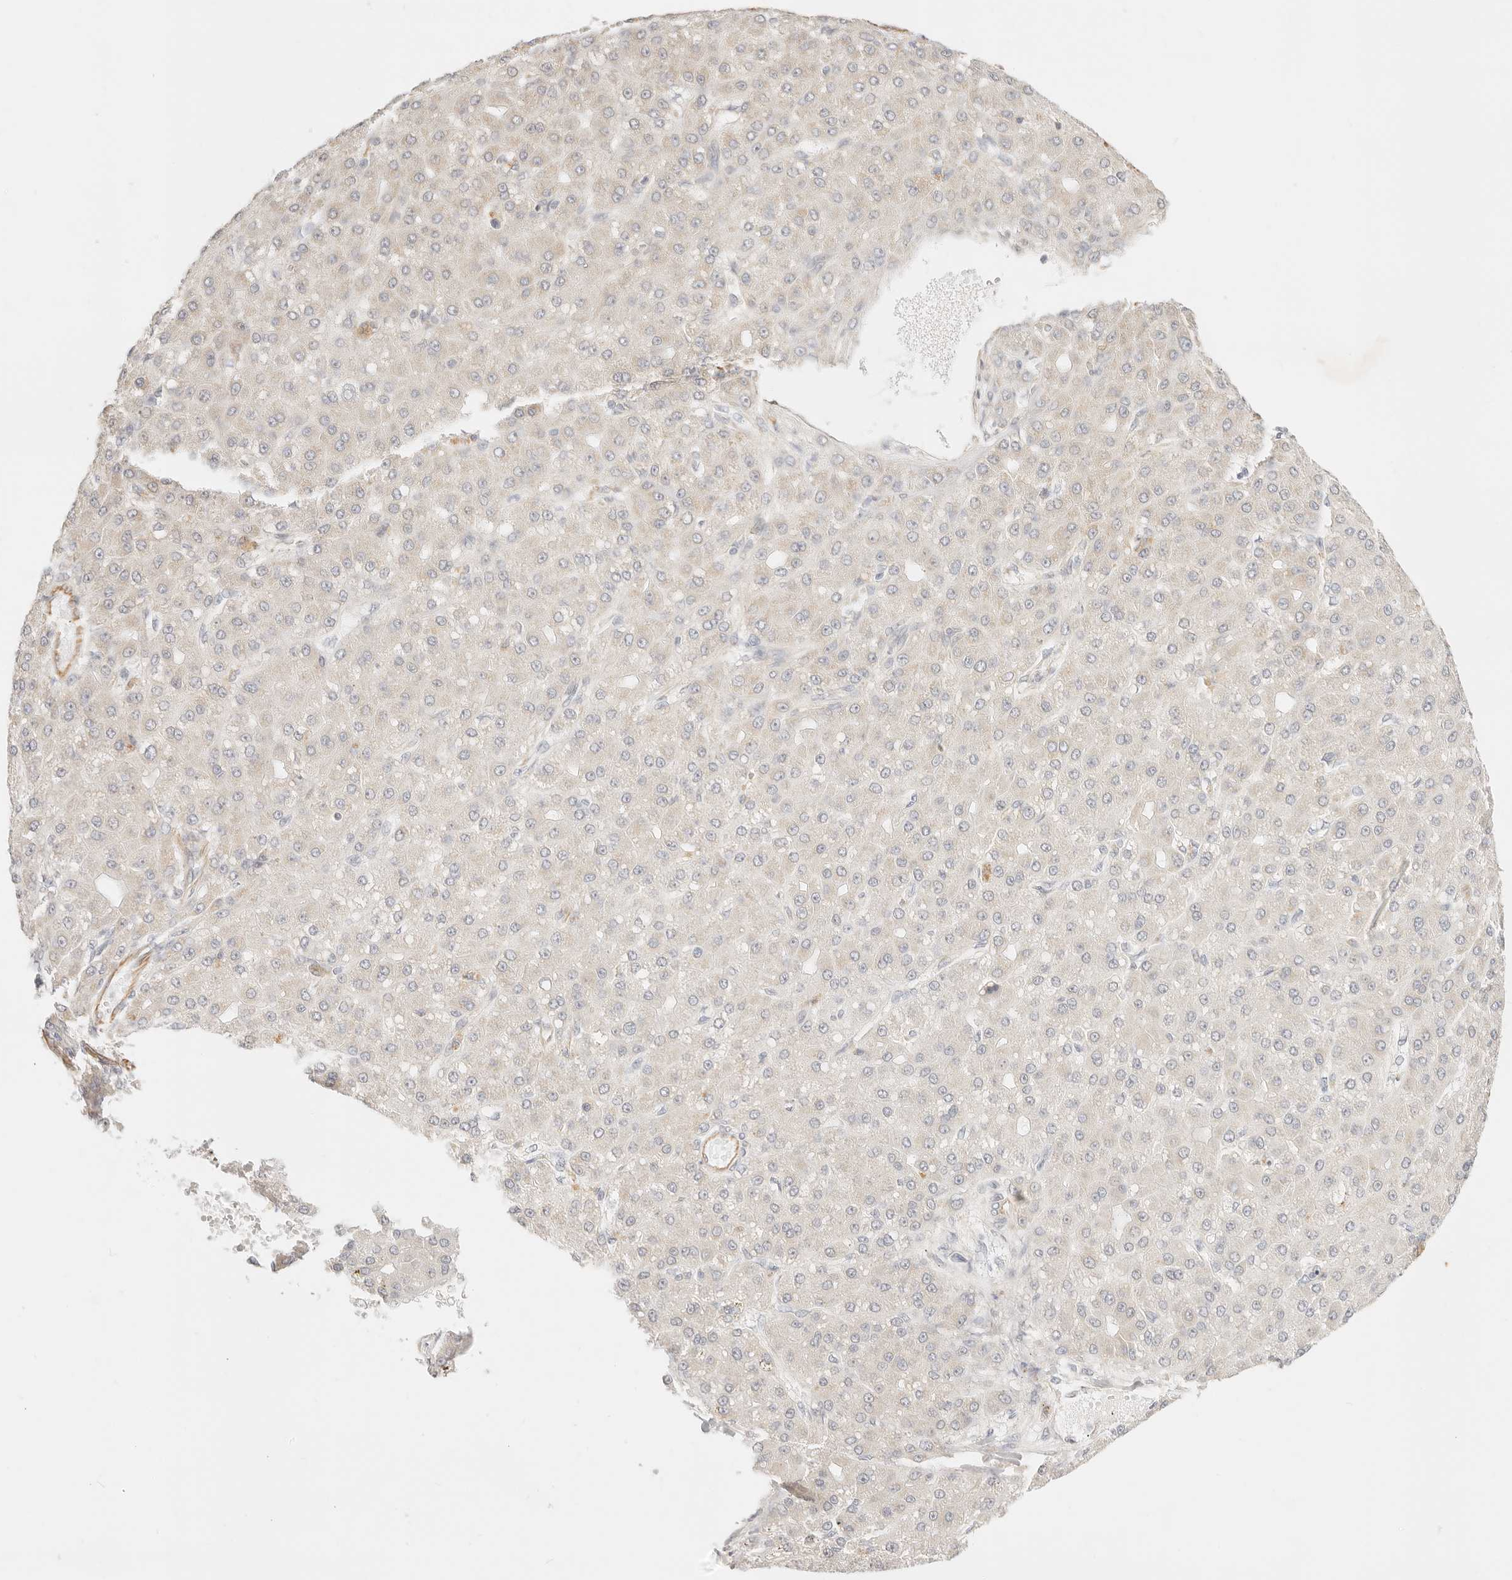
{"staining": {"intensity": "weak", "quantity": "25%-75%", "location": "cytoplasmic/membranous"}, "tissue": "liver cancer", "cell_type": "Tumor cells", "image_type": "cancer", "snomed": [{"axis": "morphology", "description": "Carcinoma, Hepatocellular, NOS"}, {"axis": "topography", "description": "Liver"}], "caption": "Human liver cancer stained for a protein (brown) shows weak cytoplasmic/membranous positive positivity in approximately 25%-75% of tumor cells.", "gene": "ZC3H11A", "patient": {"sex": "male", "age": 67}}